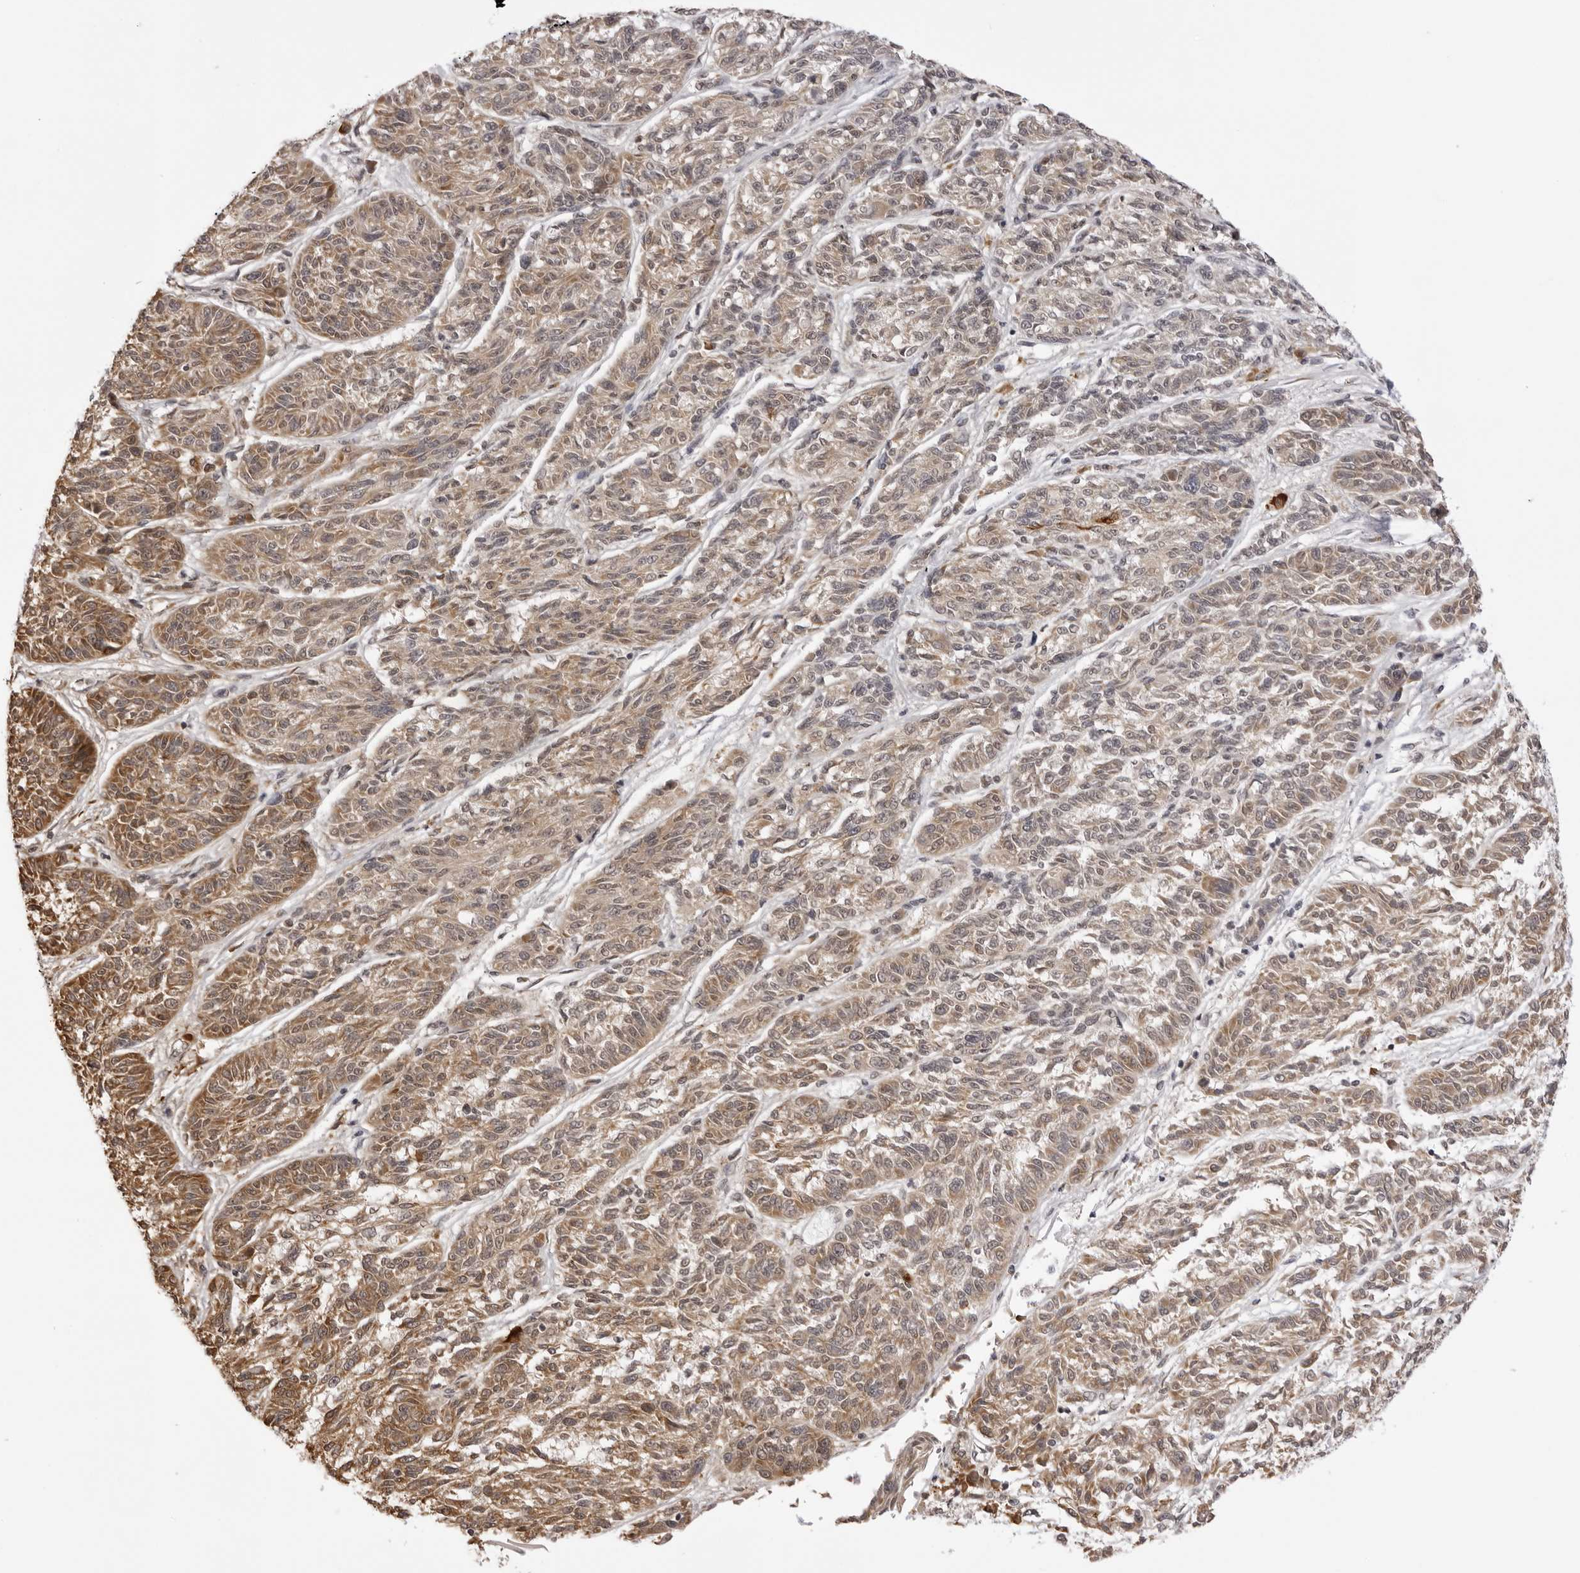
{"staining": {"intensity": "moderate", "quantity": ">75%", "location": "cytoplasmic/membranous"}, "tissue": "melanoma", "cell_type": "Tumor cells", "image_type": "cancer", "snomed": [{"axis": "morphology", "description": "Malignant melanoma, NOS"}, {"axis": "topography", "description": "Skin"}], "caption": "Approximately >75% of tumor cells in malignant melanoma exhibit moderate cytoplasmic/membranous protein staining as visualized by brown immunohistochemical staining.", "gene": "ZC3H11A", "patient": {"sex": "male", "age": 53}}